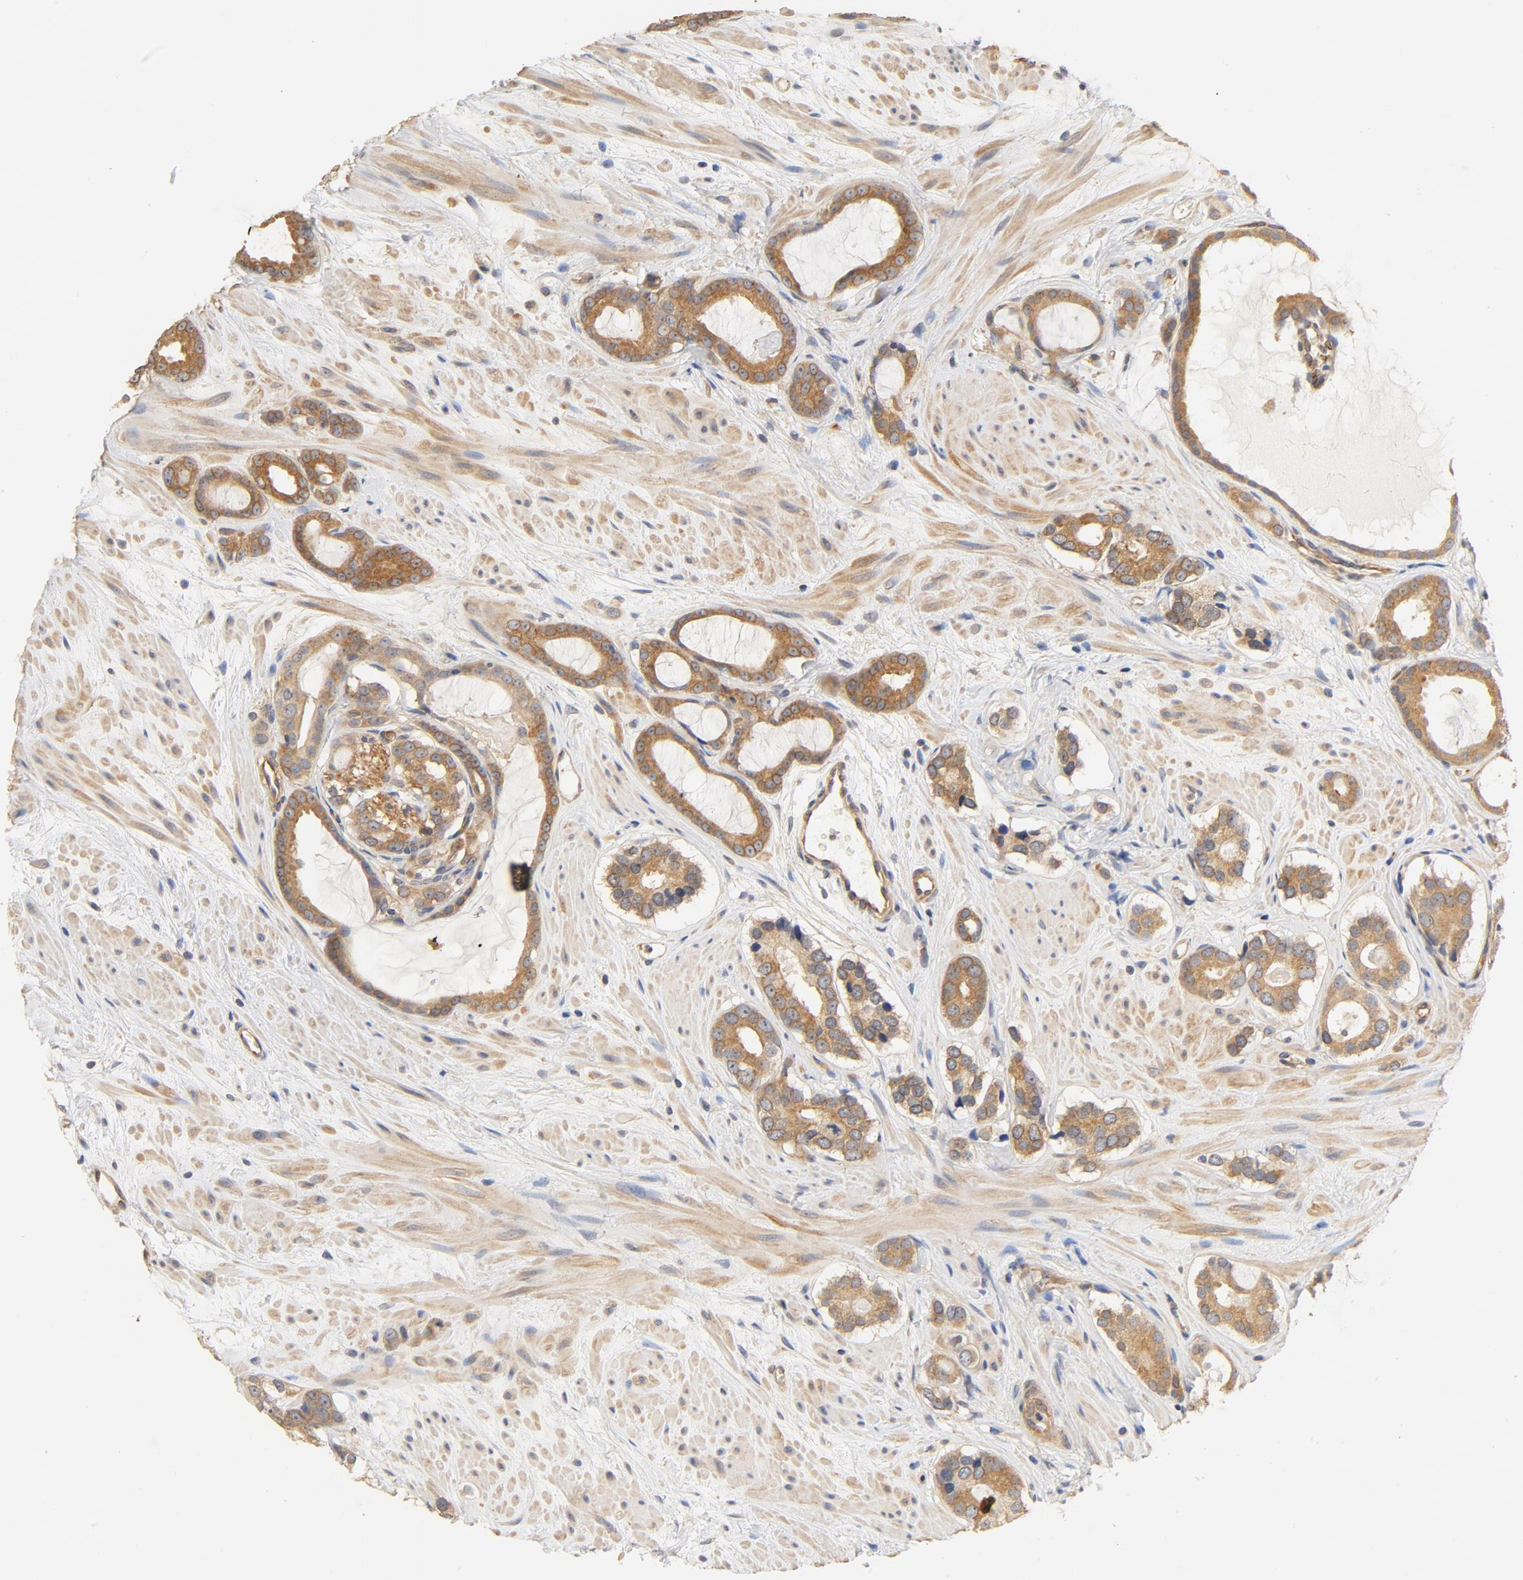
{"staining": {"intensity": "moderate", "quantity": ">75%", "location": "cytoplasmic/membranous"}, "tissue": "prostate cancer", "cell_type": "Tumor cells", "image_type": "cancer", "snomed": [{"axis": "morphology", "description": "Adenocarcinoma, Low grade"}, {"axis": "topography", "description": "Prostate"}], "caption": "This is an image of IHC staining of prostate cancer (adenocarcinoma (low-grade)), which shows moderate positivity in the cytoplasmic/membranous of tumor cells.", "gene": "UBE2J1", "patient": {"sex": "male", "age": 57}}